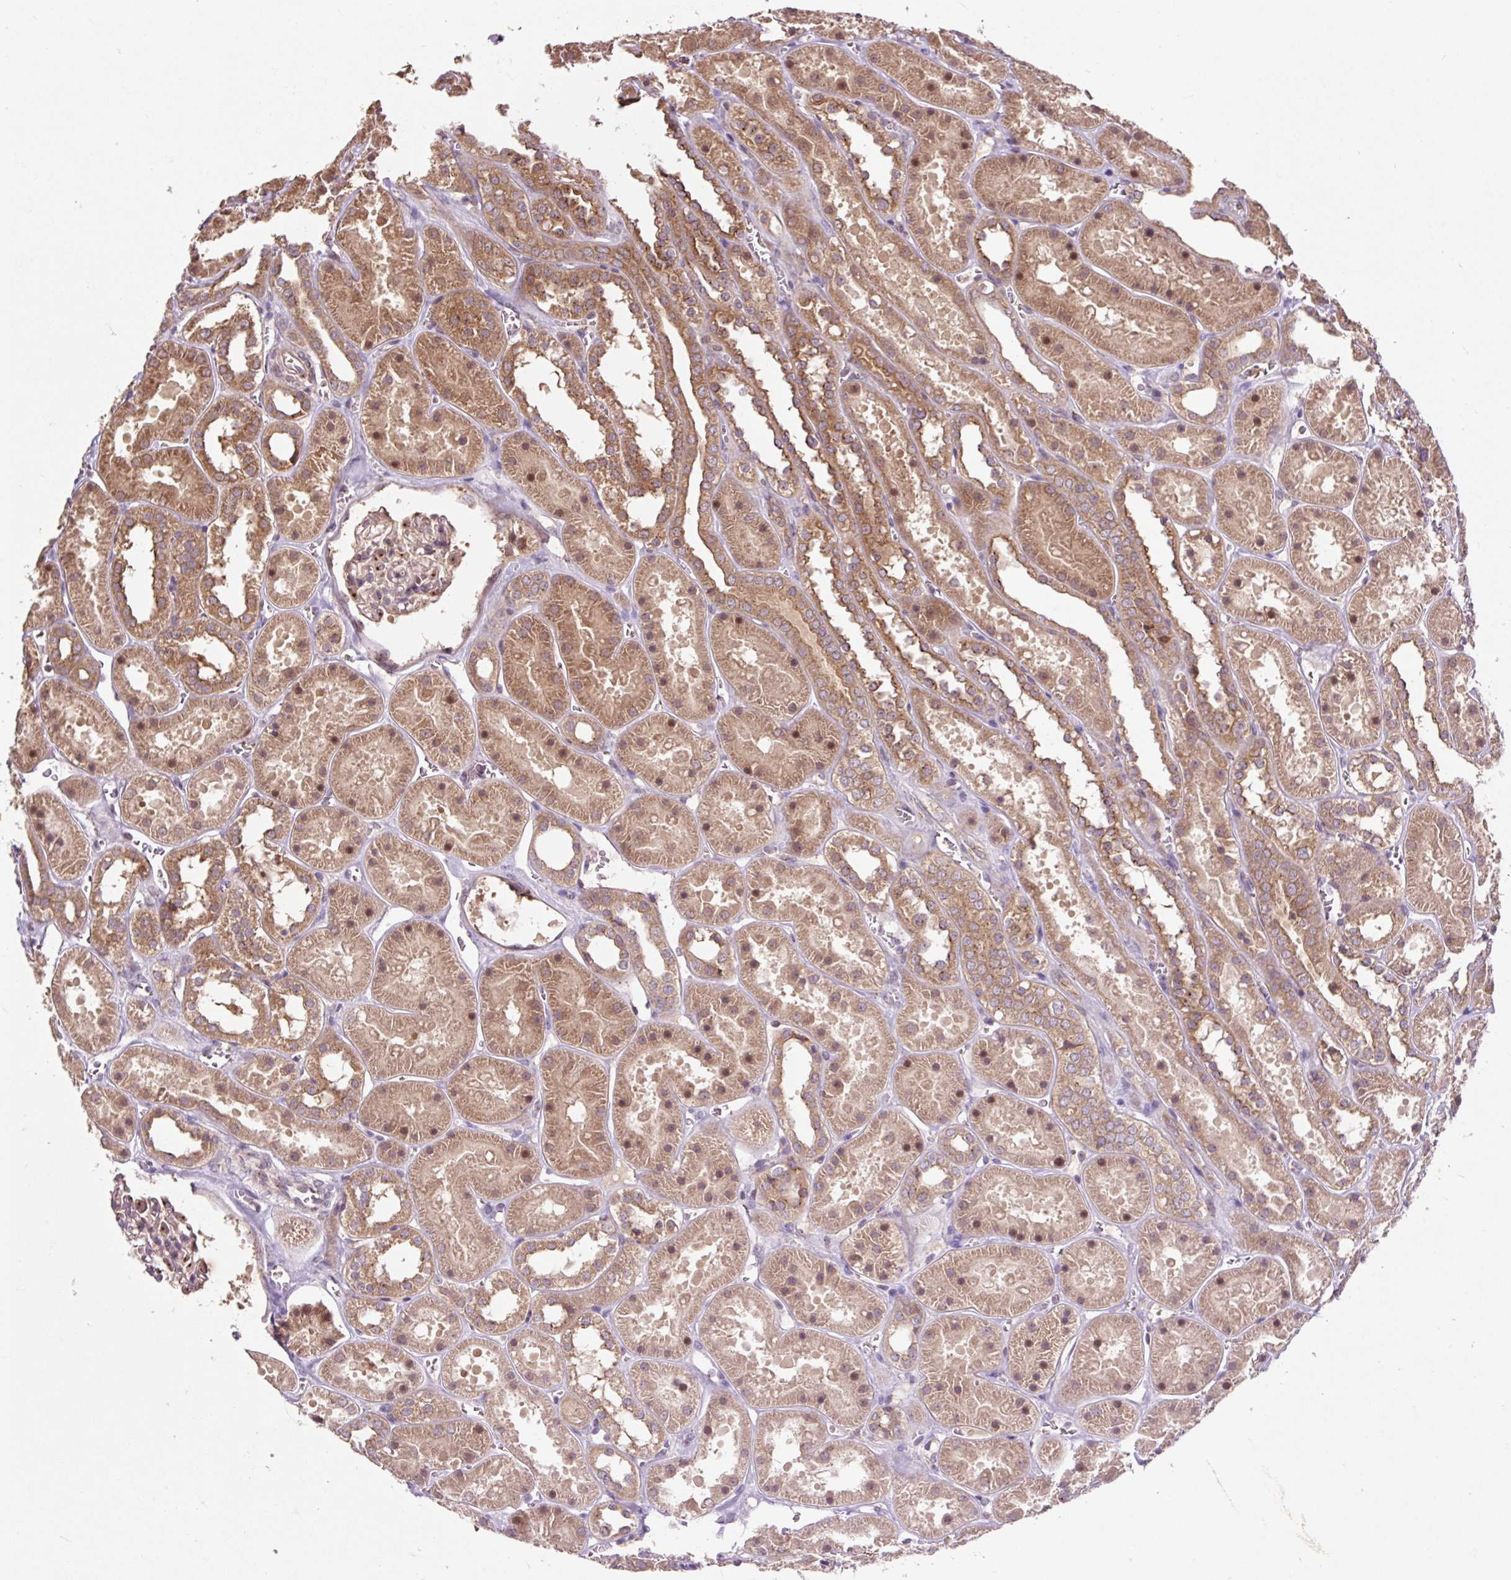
{"staining": {"intensity": "moderate", "quantity": "<25%", "location": "cytoplasmic/membranous"}, "tissue": "kidney", "cell_type": "Cells in glomeruli", "image_type": "normal", "snomed": [{"axis": "morphology", "description": "Normal tissue, NOS"}, {"axis": "topography", "description": "Kidney"}], "caption": "This photomicrograph exhibits immunohistochemistry (IHC) staining of benign kidney, with low moderate cytoplasmic/membranous expression in about <25% of cells in glomeruli.", "gene": "MMS19", "patient": {"sex": "female", "age": 41}}